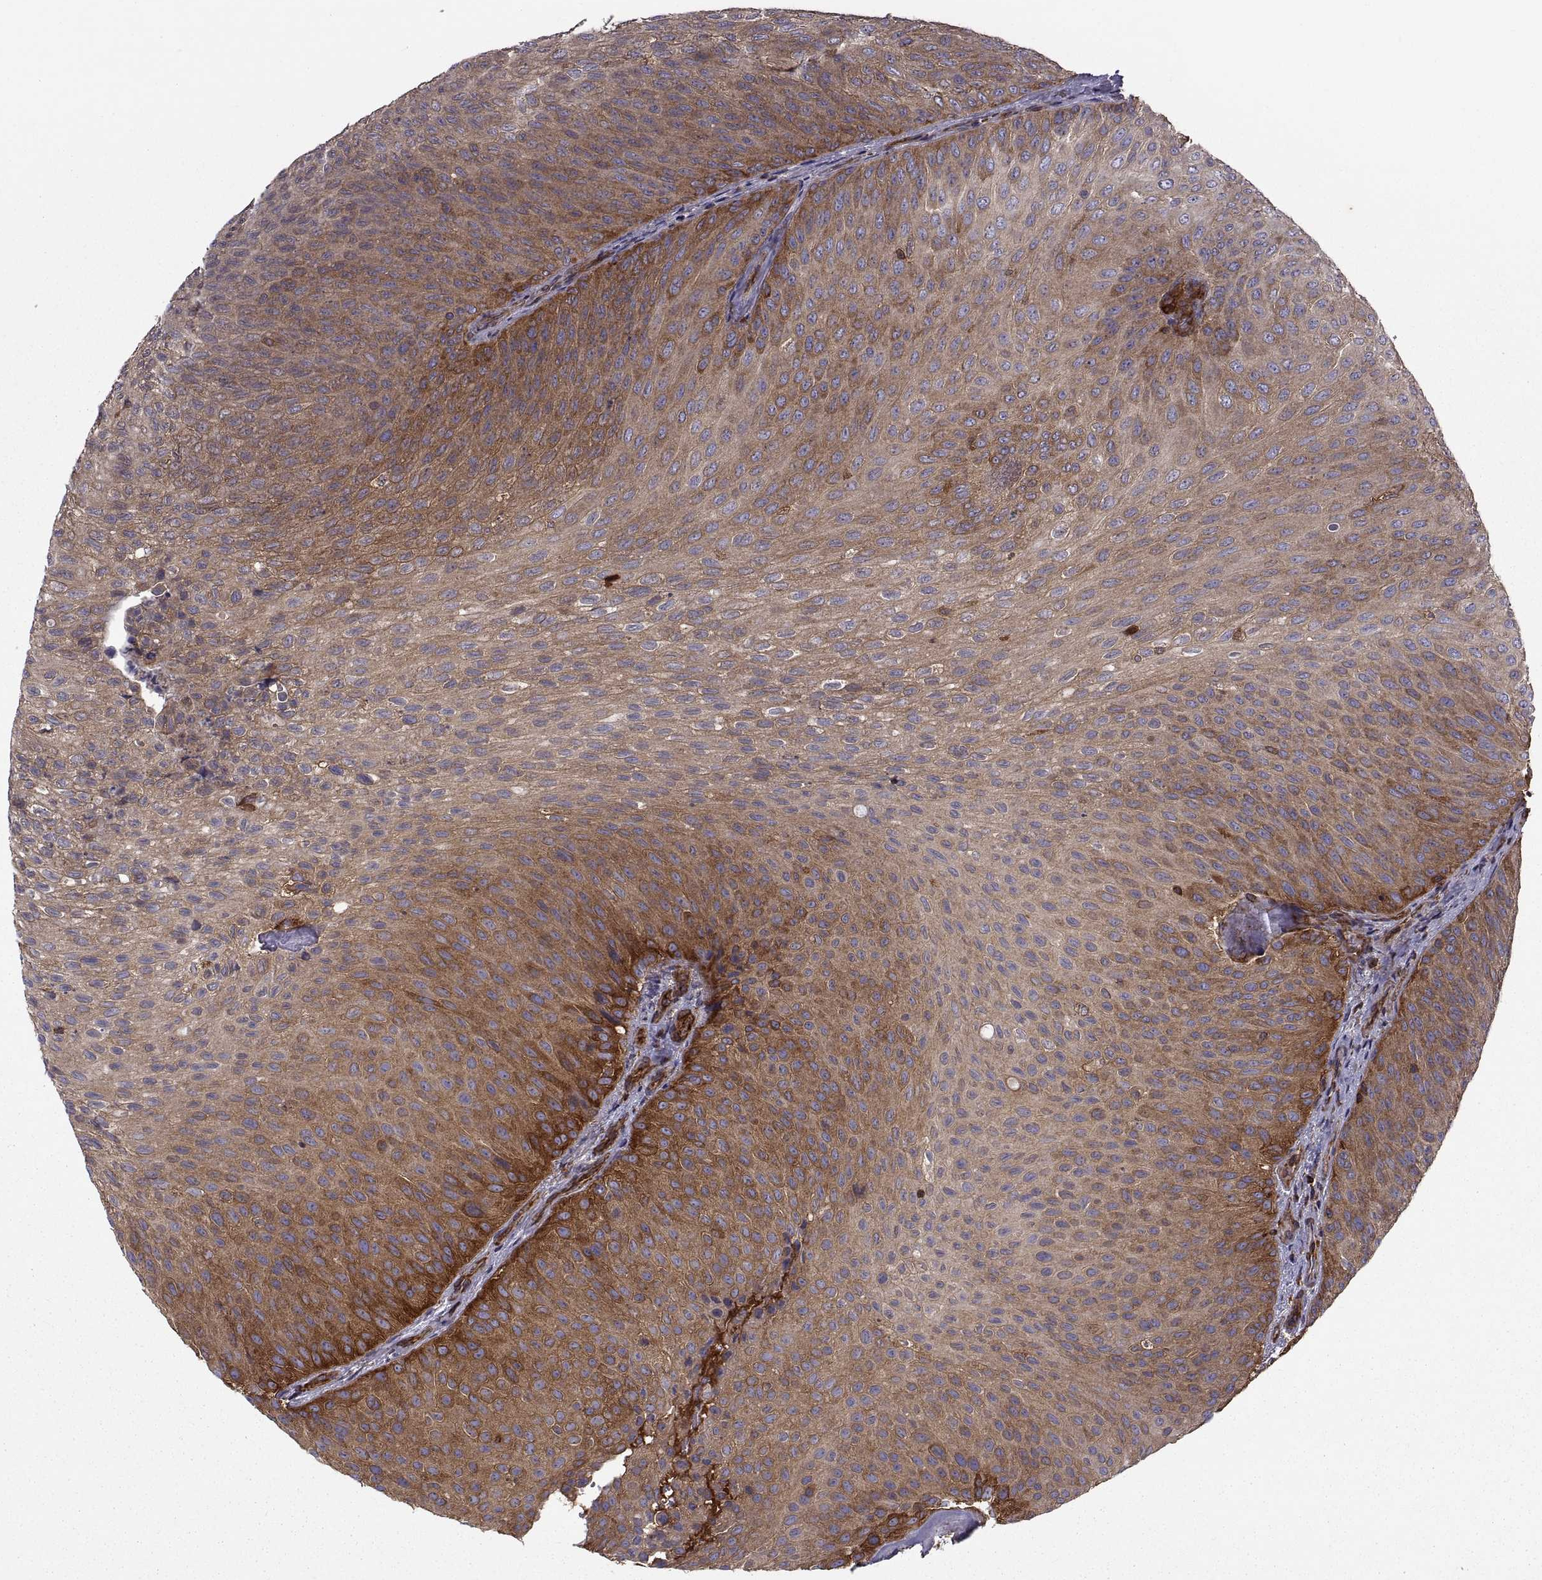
{"staining": {"intensity": "strong", "quantity": "25%-75%", "location": "cytoplasmic/membranous"}, "tissue": "urothelial cancer", "cell_type": "Tumor cells", "image_type": "cancer", "snomed": [{"axis": "morphology", "description": "Urothelial carcinoma, Low grade"}, {"axis": "topography", "description": "Urinary bladder"}], "caption": "Low-grade urothelial carcinoma stained with immunohistochemistry (IHC) shows strong cytoplasmic/membranous expression in about 25%-75% of tumor cells. (Stains: DAB (3,3'-diaminobenzidine) in brown, nuclei in blue, Microscopy: brightfield microscopy at high magnification).", "gene": "MYH9", "patient": {"sex": "male", "age": 78}}